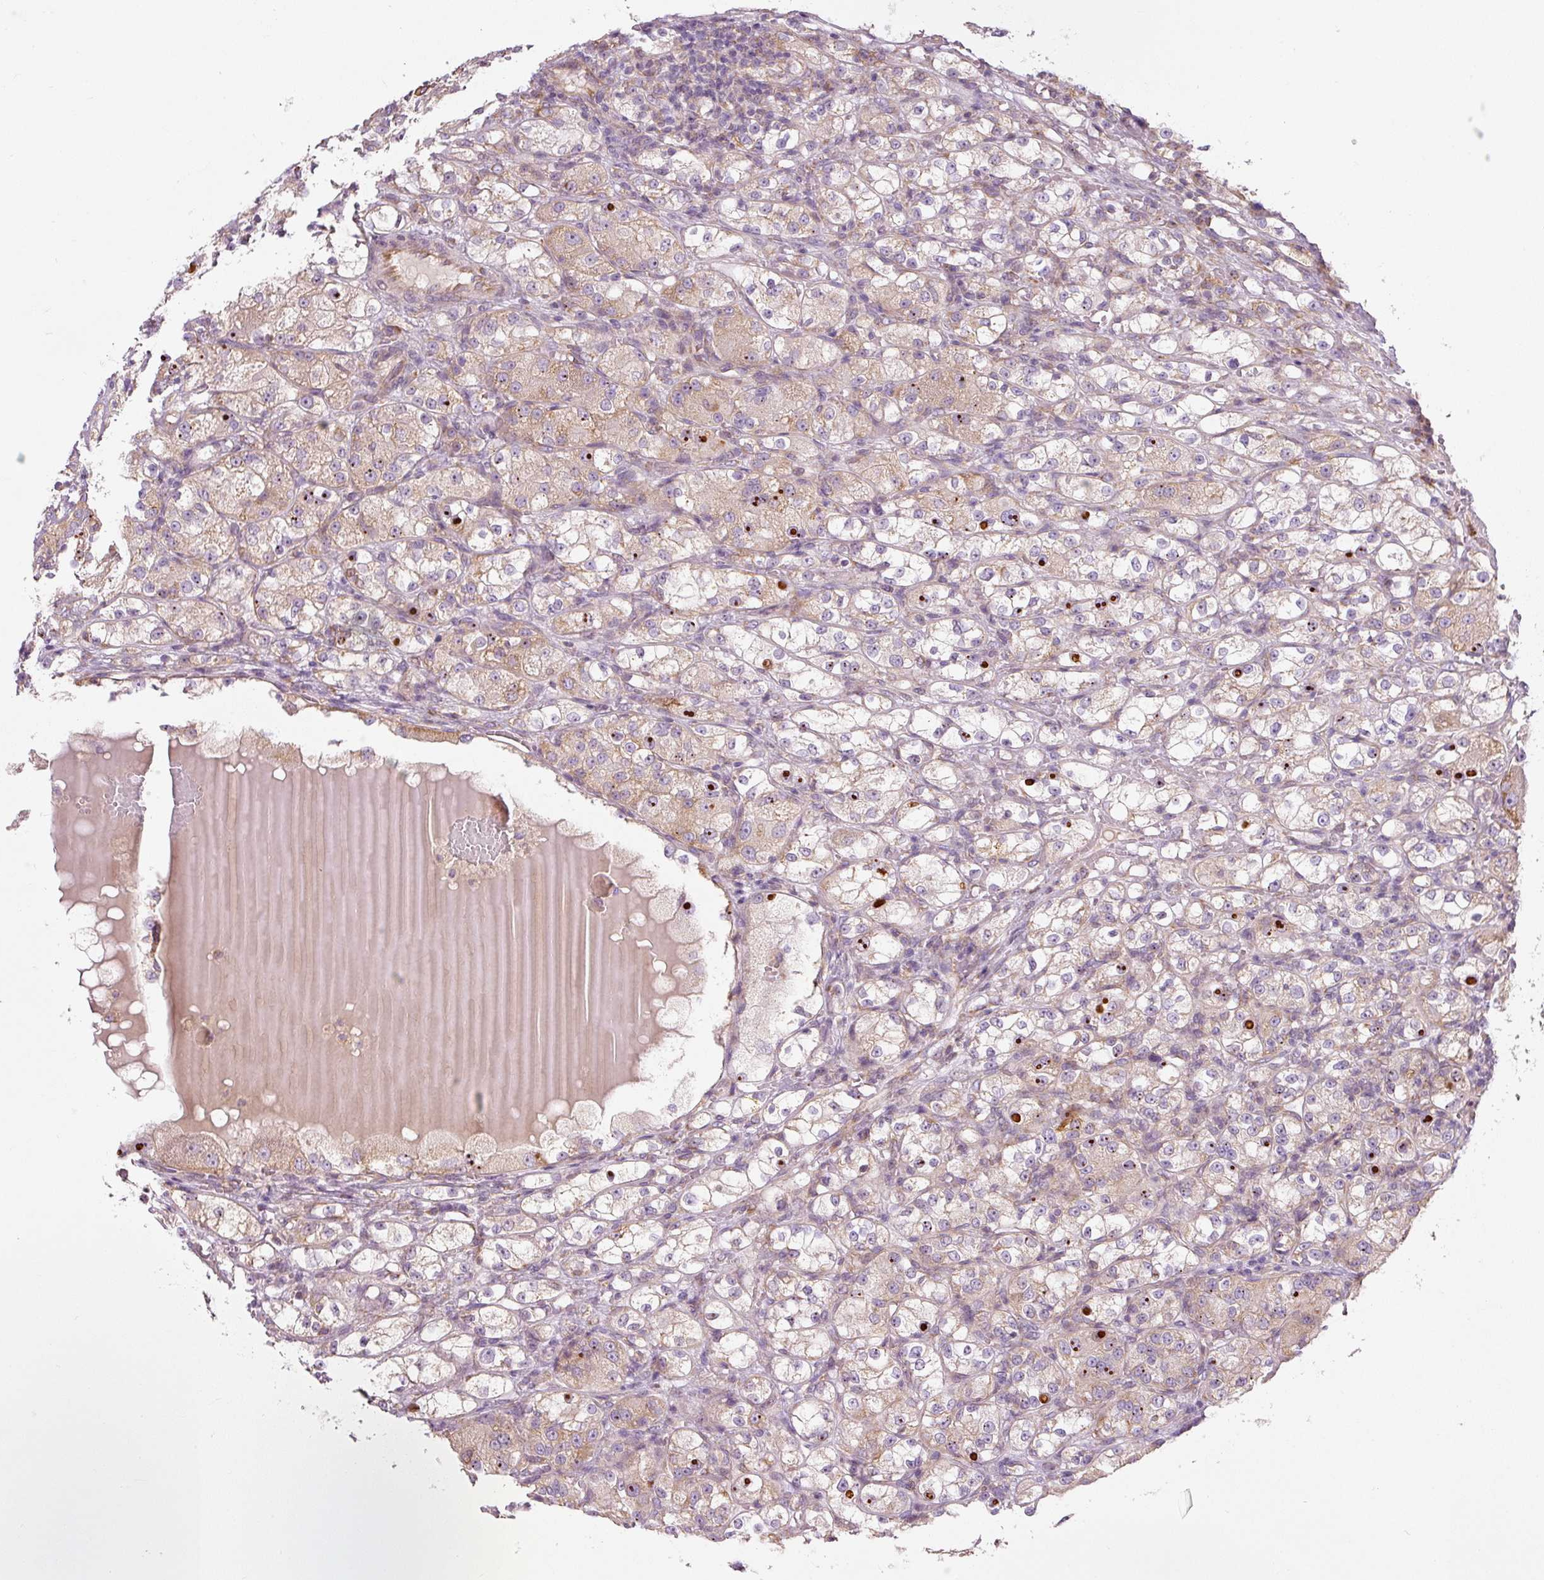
{"staining": {"intensity": "moderate", "quantity": "25%-75%", "location": "cytoplasmic/membranous"}, "tissue": "renal cancer", "cell_type": "Tumor cells", "image_type": "cancer", "snomed": [{"axis": "morphology", "description": "Normal tissue, NOS"}, {"axis": "morphology", "description": "Adenocarcinoma, NOS"}, {"axis": "topography", "description": "Kidney"}], "caption": "Human renal cancer stained for a protein (brown) demonstrates moderate cytoplasmic/membranous positive positivity in about 25%-75% of tumor cells.", "gene": "MORN4", "patient": {"sex": "male", "age": 61}}